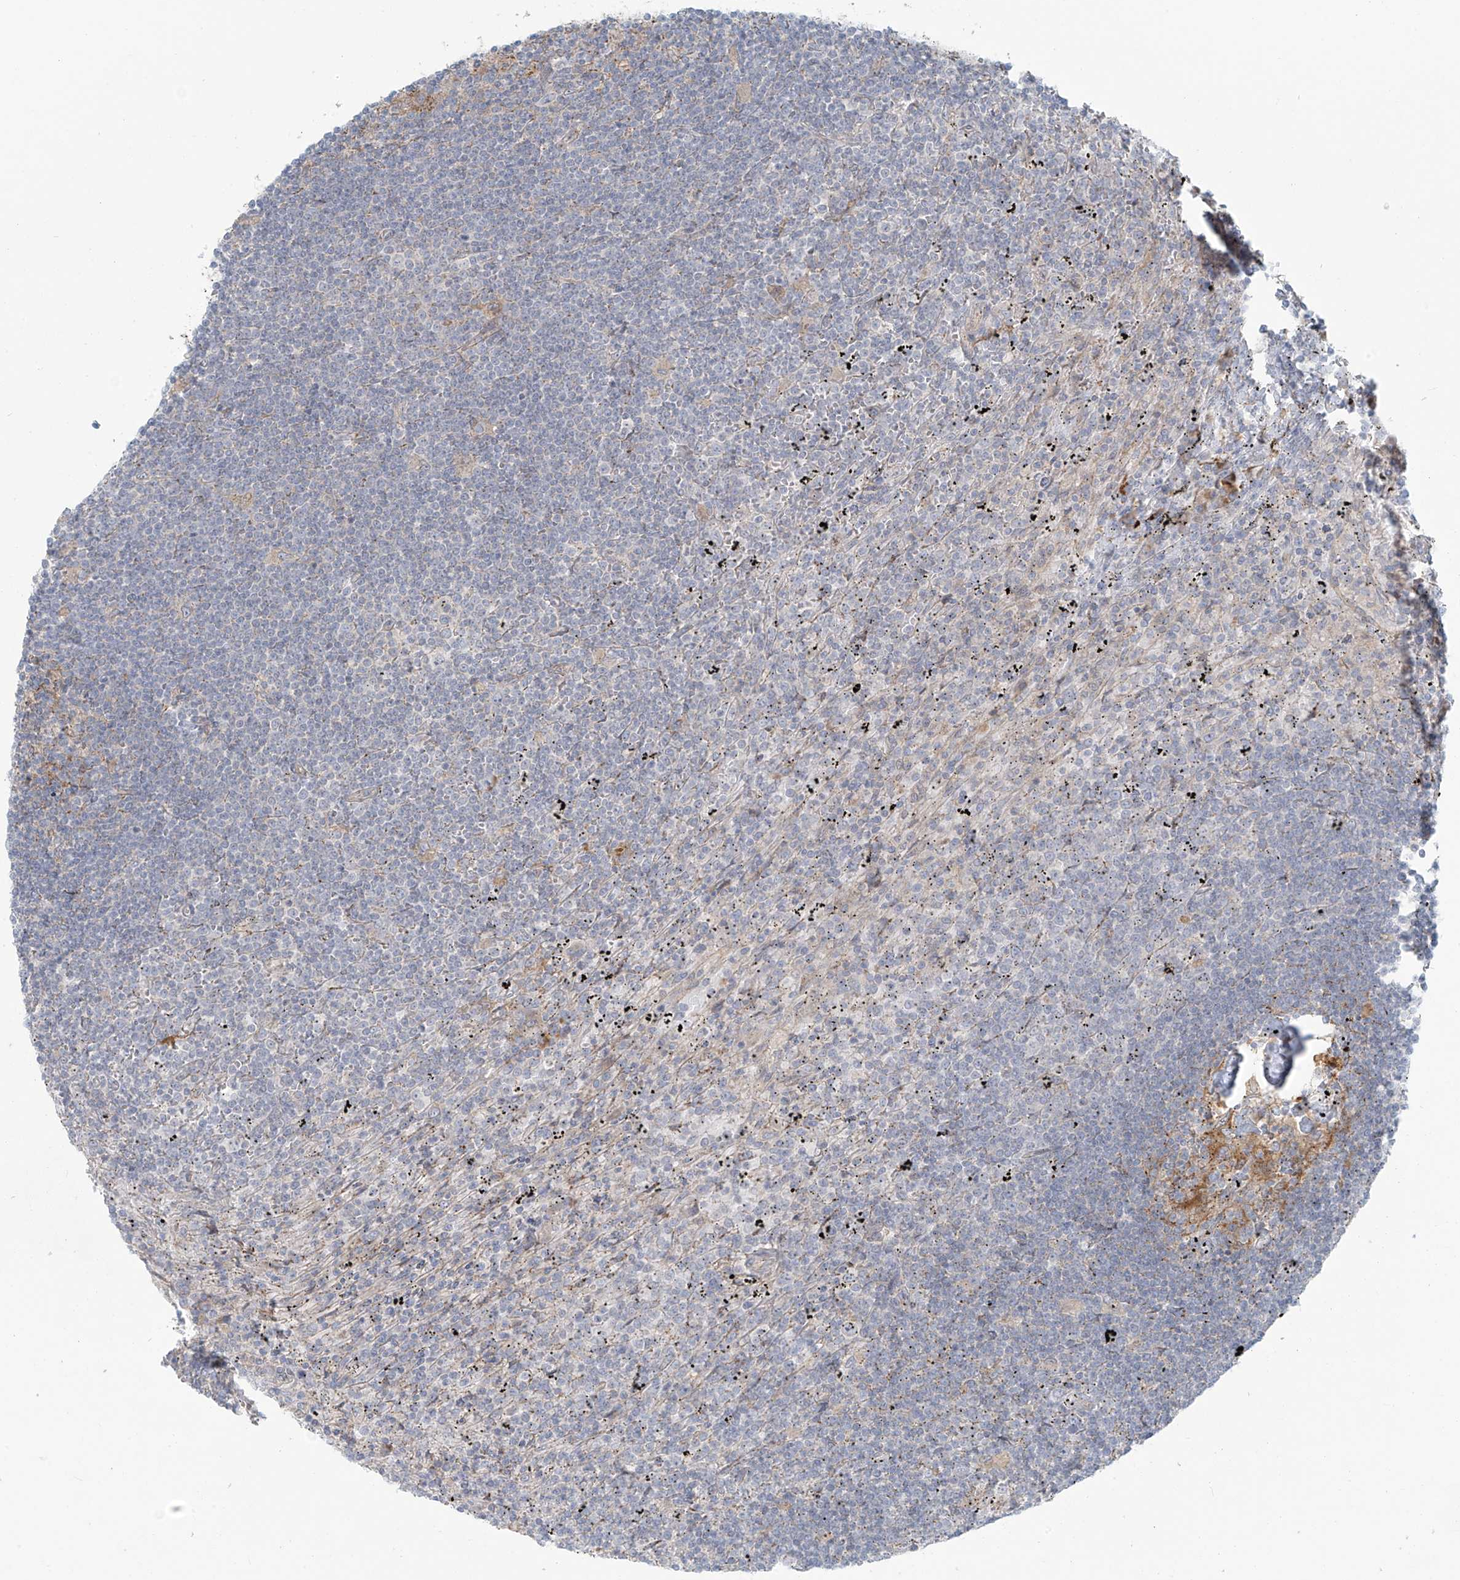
{"staining": {"intensity": "negative", "quantity": "none", "location": "none"}, "tissue": "lymphoma", "cell_type": "Tumor cells", "image_type": "cancer", "snomed": [{"axis": "morphology", "description": "Malignant lymphoma, non-Hodgkin's type, Low grade"}, {"axis": "topography", "description": "Spleen"}], "caption": "A photomicrograph of low-grade malignant lymphoma, non-Hodgkin's type stained for a protein exhibits no brown staining in tumor cells.", "gene": "LZTS3", "patient": {"sex": "male", "age": 76}}